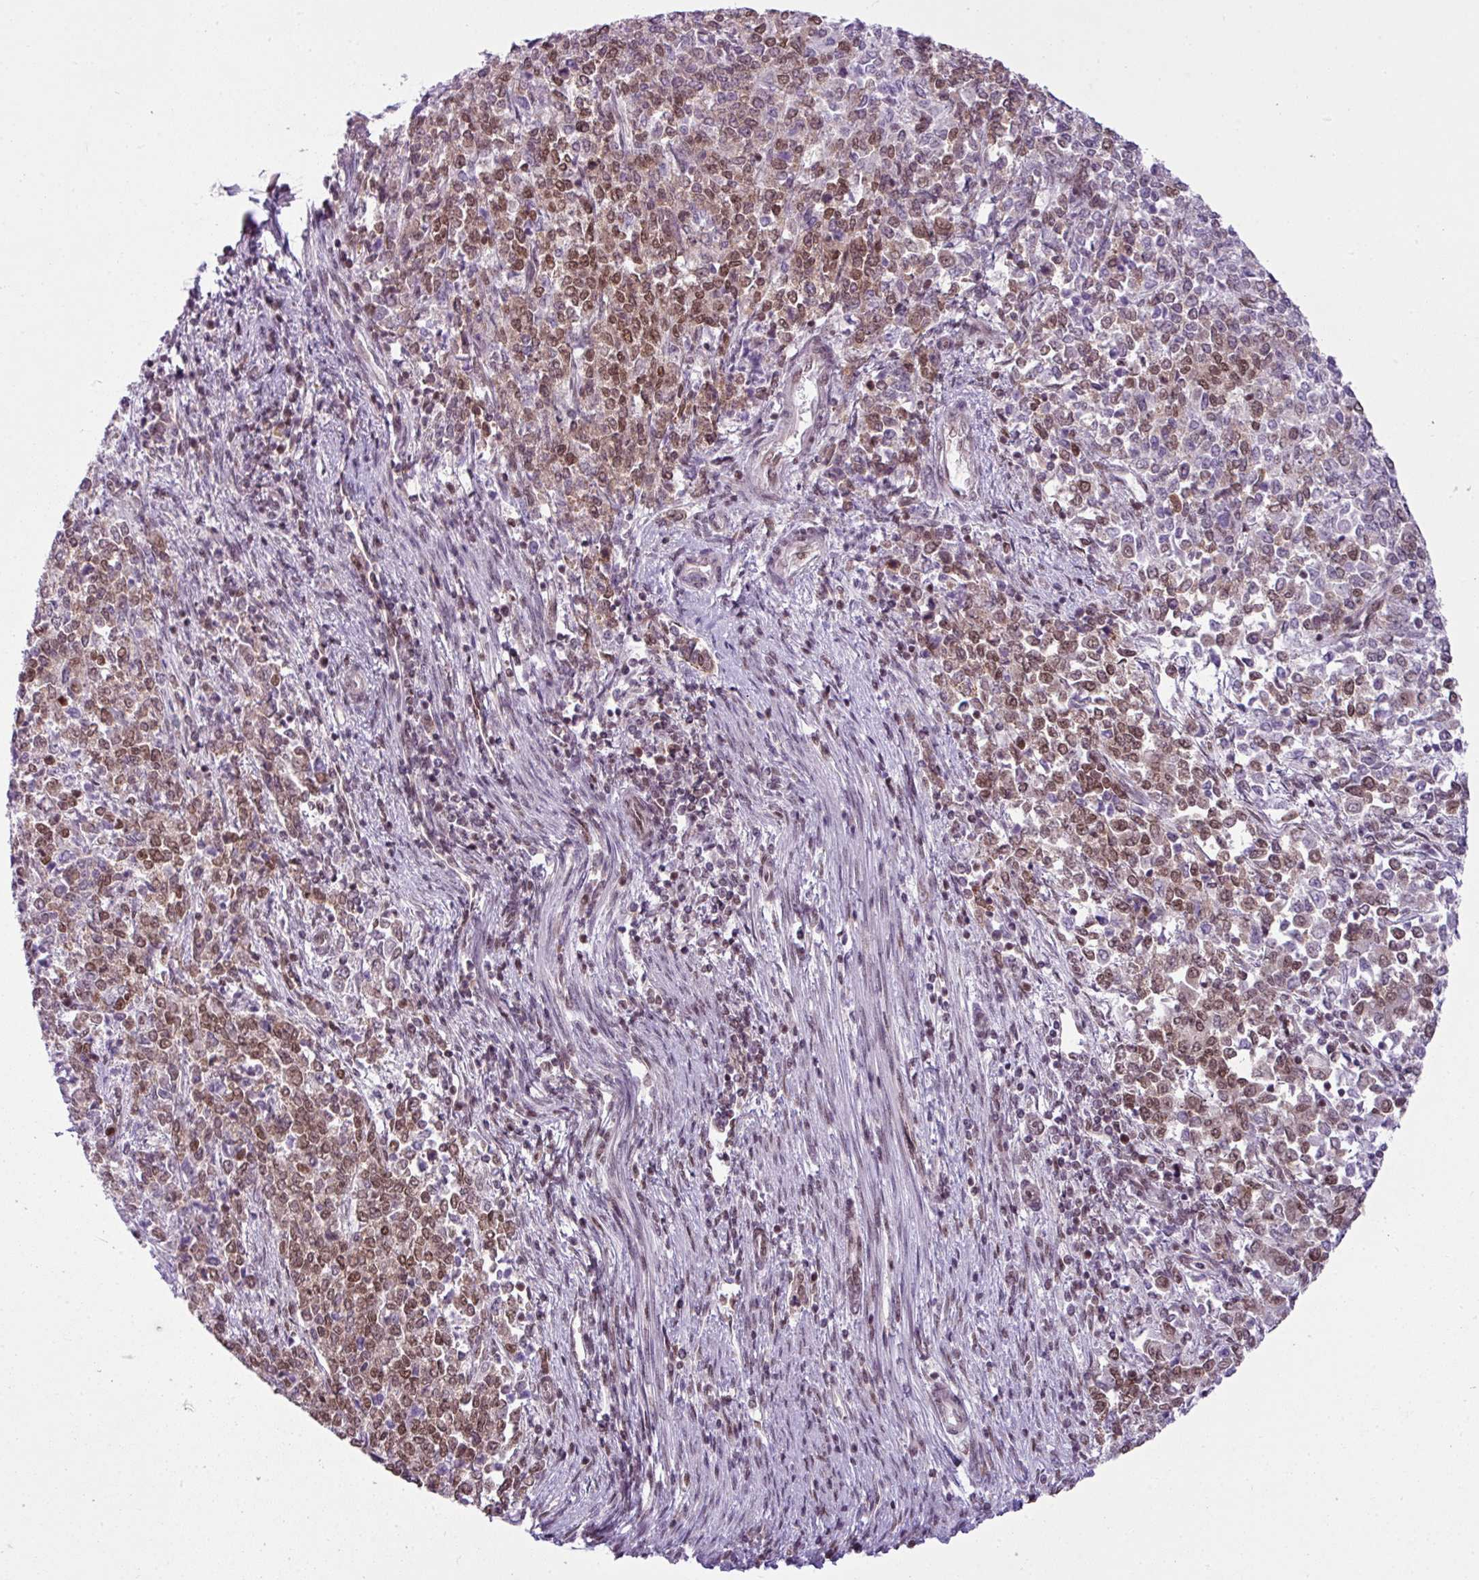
{"staining": {"intensity": "moderate", "quantity": ">75%", "location": "nuclear"}, "tissue": "endometrial cancer", "cell_type": "Tumor cells", "image_type": "cancer", "snomed": [{"axis": "morphology", "description": "Adenocarcinoma, NOS"}, {"axis": "topography", "description": "Endometrium"}], "caption": "Protein analysis of endometrial cancer tissue reveals moderate nuclear positivity in about >75% of tumor cells. The protein of interest is shown in brown color, while the nuclei are stained blue.", "gene": "ARL6IP4", "patient": {"sex": "female", "age": 50}}